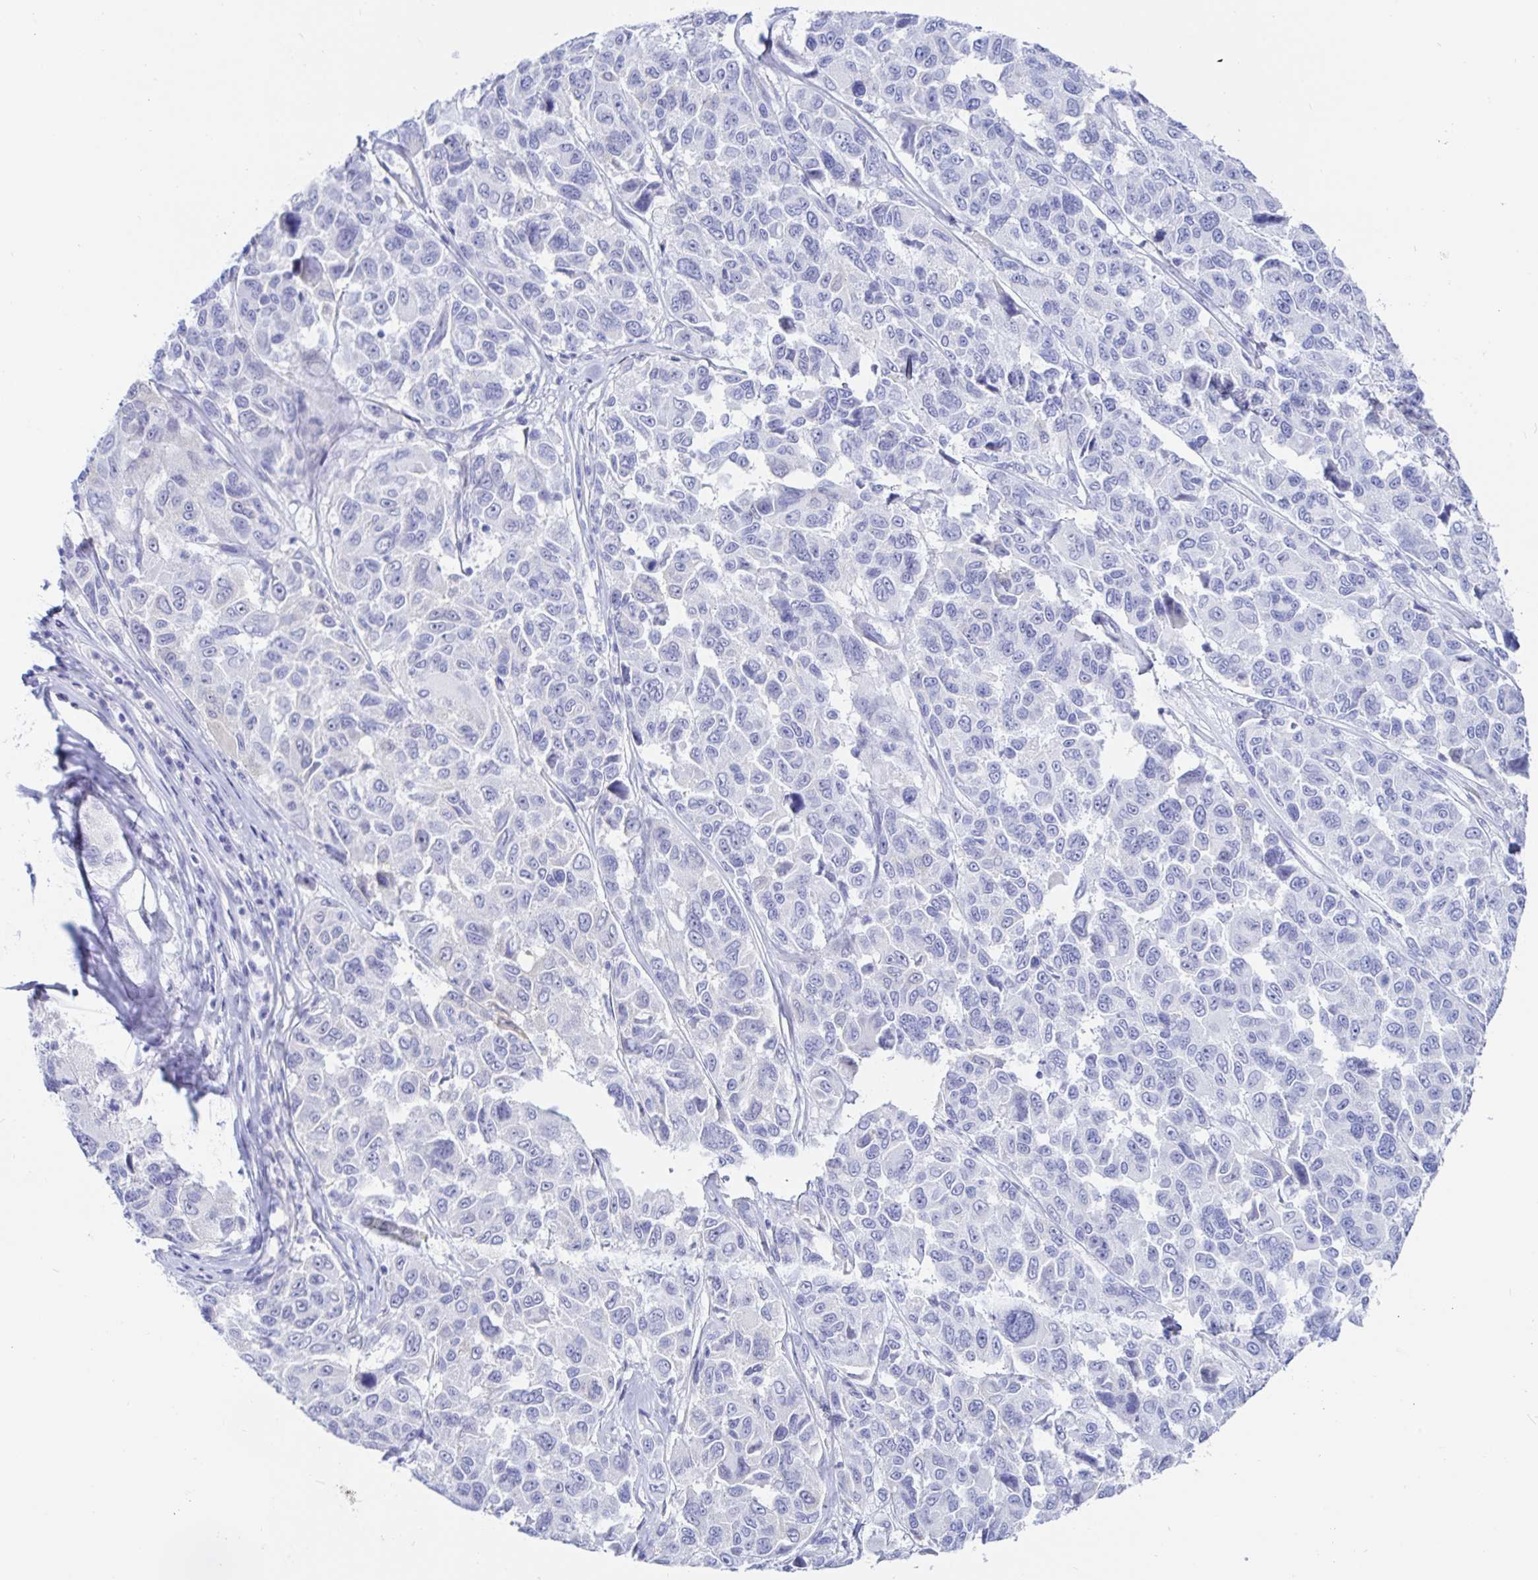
{"staining": {"intensity": "negative", "quantity": "none", "location": "none"}, "tissue": "melanoma", "cell_type": "Tumor cells", "image_type": "cancer", "snomed": [{"axis": "morphology", "description": "Malignant melanoma, NOS"}, {"axis": "topography", "description": "Skin"}], "caption": "DAB (3,3'-diaminobenzidine) immunohistochemical staining of human malignant melanoma demonstrates no significant positivity in tumor cells.", "gene": "KCNH6", "patient": {"sex": "female", "age": 66}}